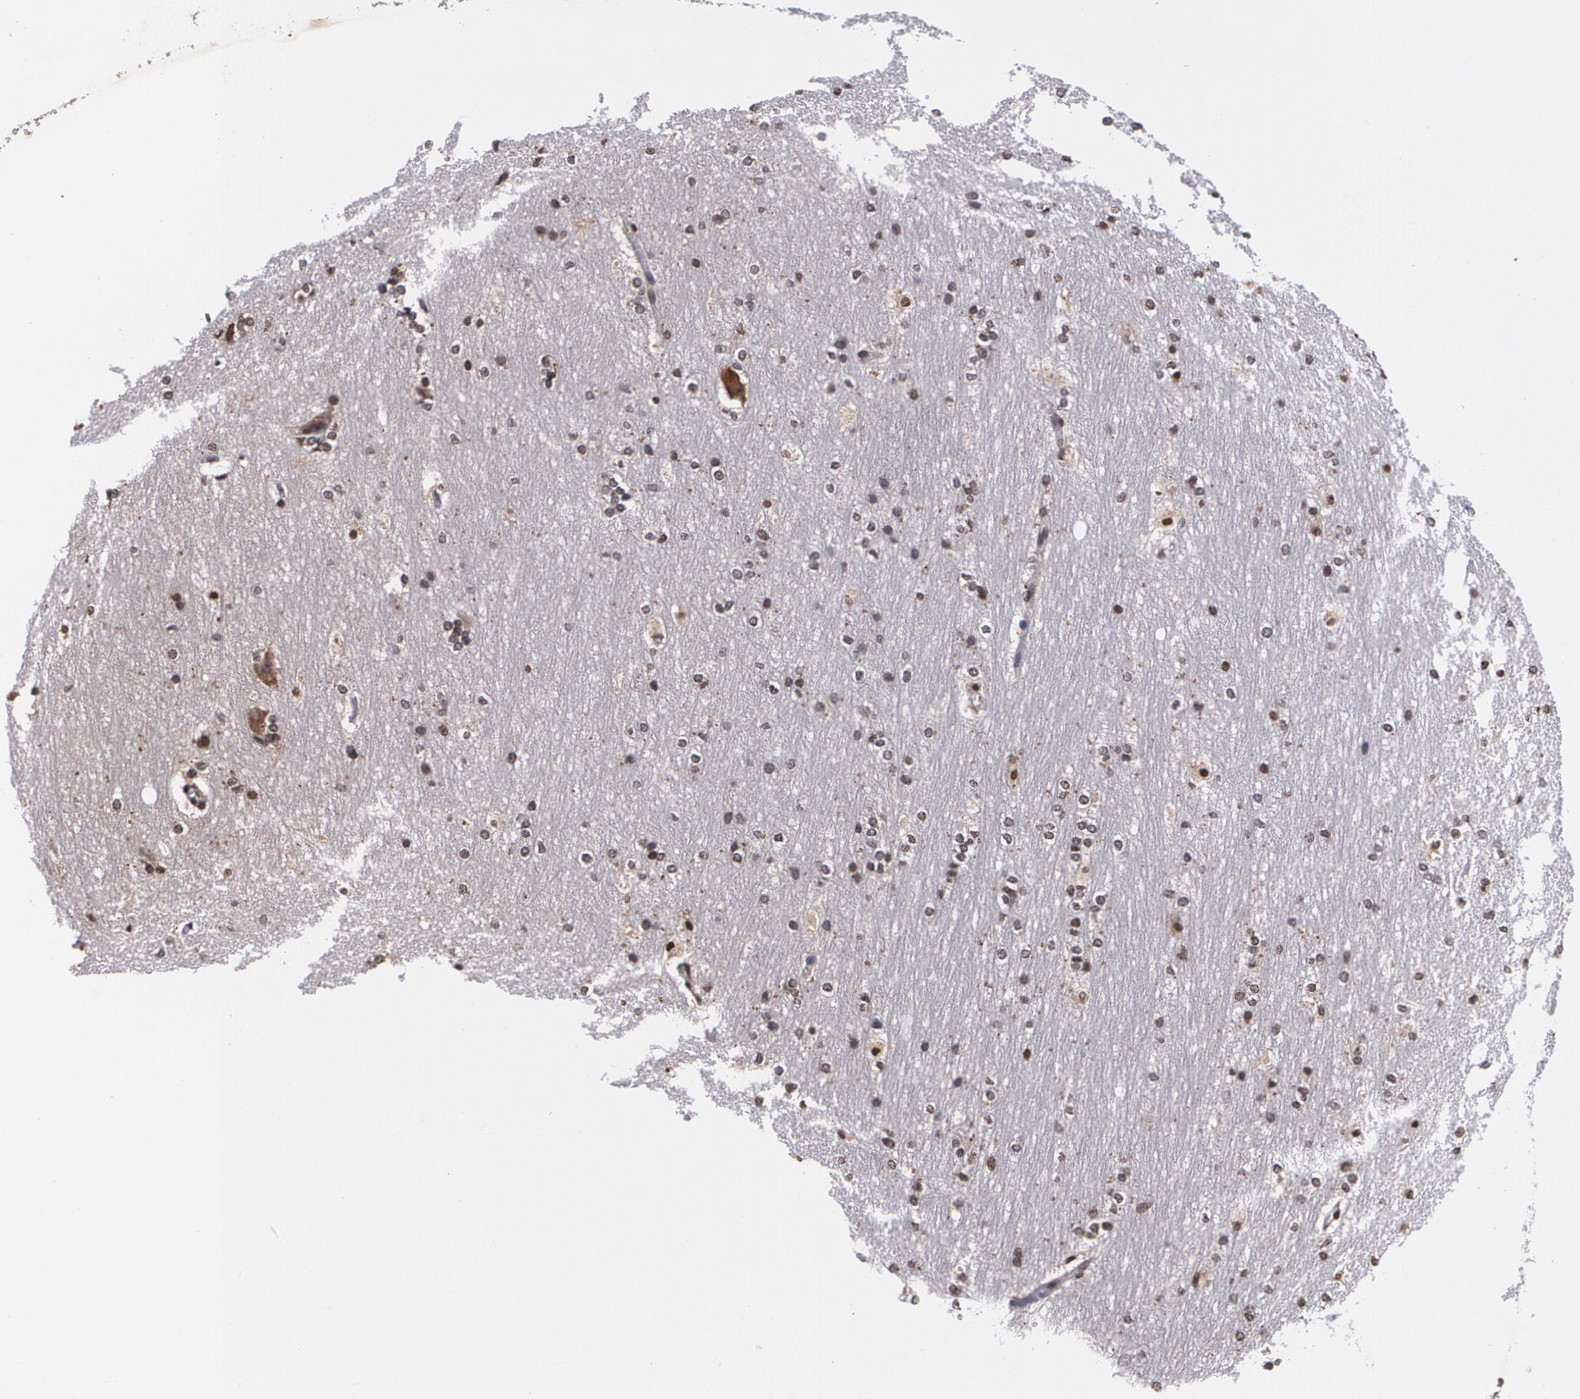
{"staining": {"intensity": "weak", "quantity": "<25%", "location": "cytoplasmic/membranous"}, "tissue": "hippocampus", "cell_type": "Glial cells", "image_type": "normal", "snomed": [{"axis": "morphology", "description": "Normal tissue, NOS"}, {"axis": "topography", "description": "Hippocampus"}], "caption": "Immunohistochemistry photomicrograph of unremarkable human hippocampus stained for a protein (brown), which exhibits no expression in glial cells.", "gene": "MVP", "patient": {"sex": "female", "age": 19}}